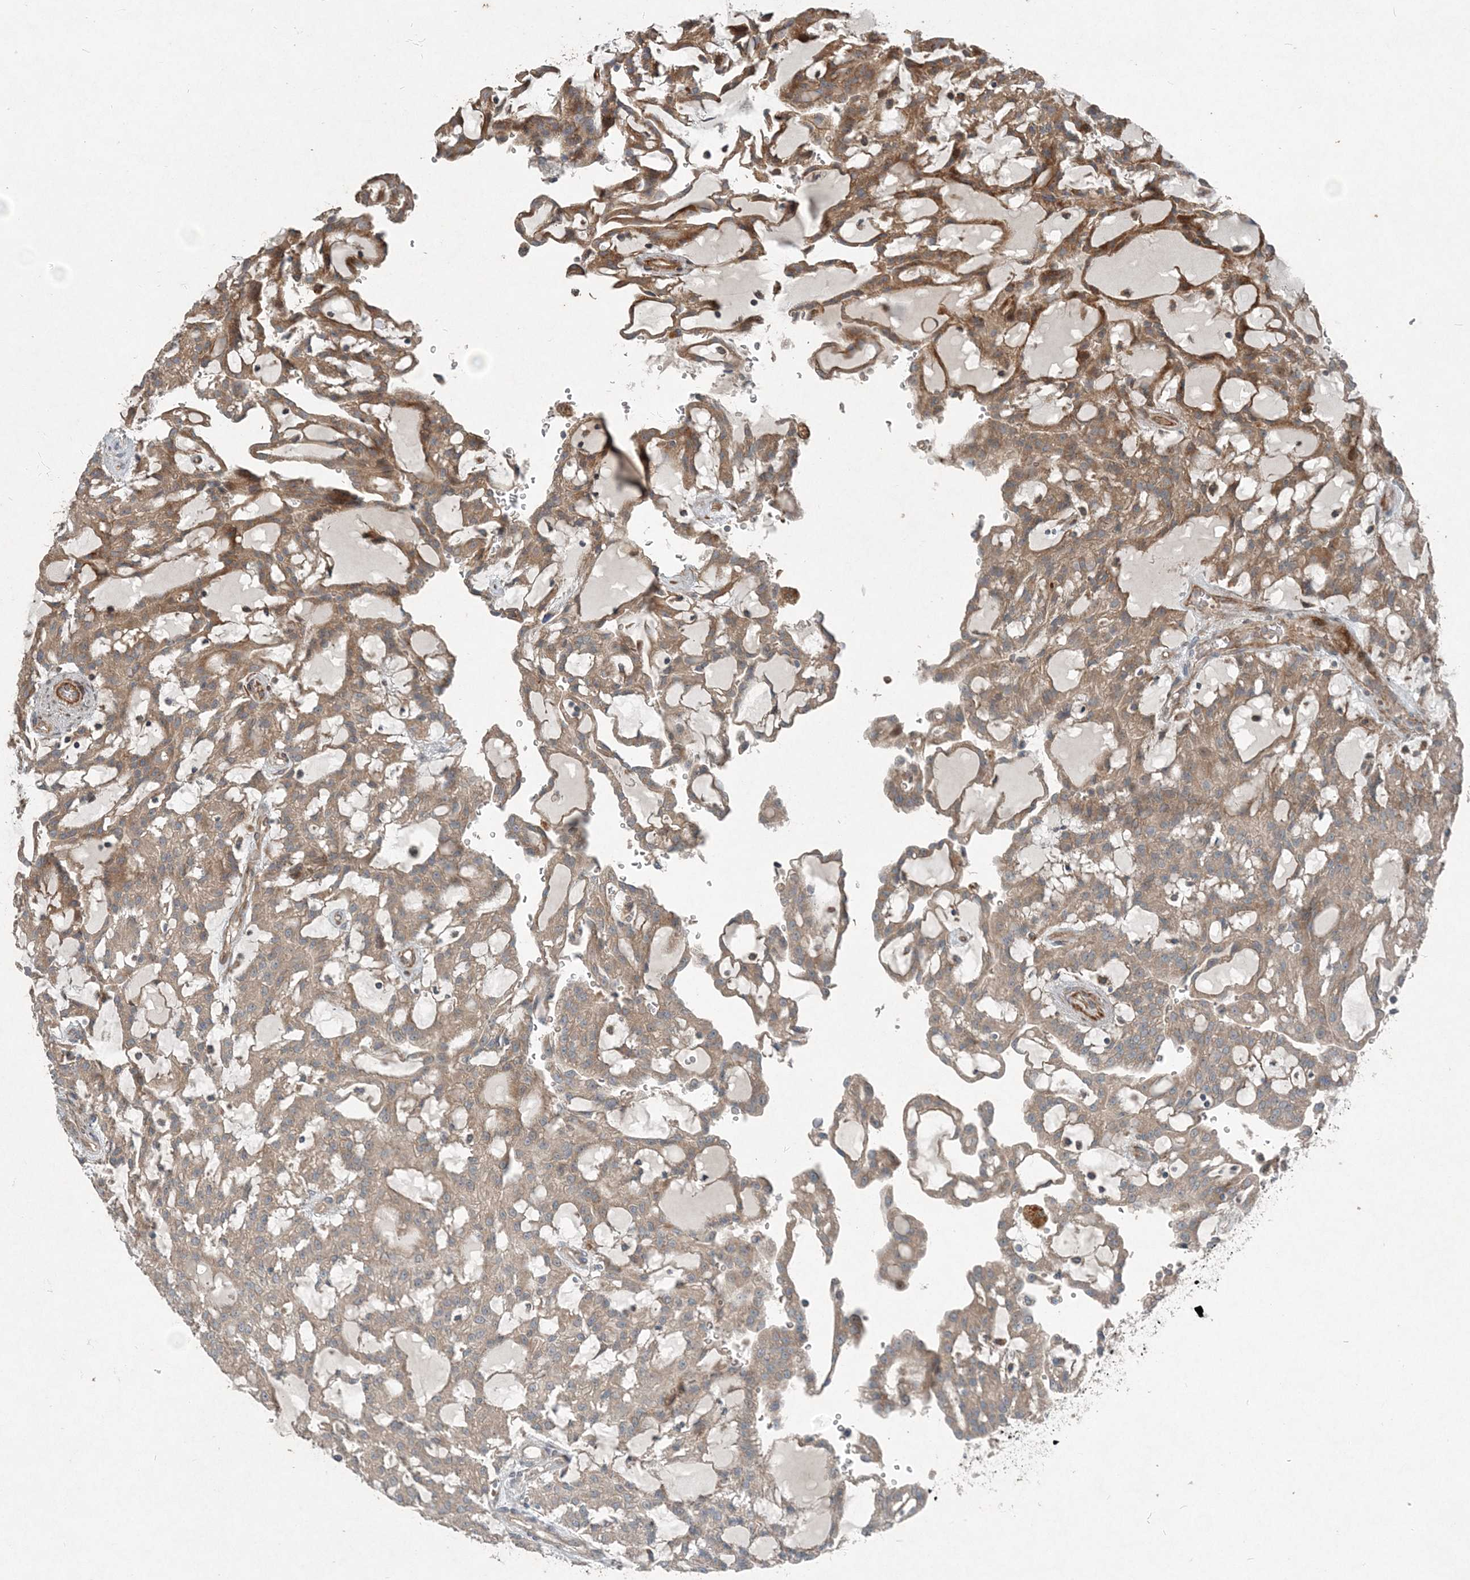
{"staining": {"intensity": "moderate", "quantity": ">75%", "location": "cytoplasmic/membranous"}, "tissue": "renal cancer", "cell_type": "Tumor cells", "image_type": "cancer", "snomed": [{"axis": "morphology", "description": "Adenocarcinoma, NOS"}, {"axis": "topography", "description": "Kidney"}], "caption": "Human adenocarcinoma (renal) stained with a protein marker exhibits moderate staining in tumor cells.", "gene": "INTU", "patient": {"sex": "male", "age": 63}}